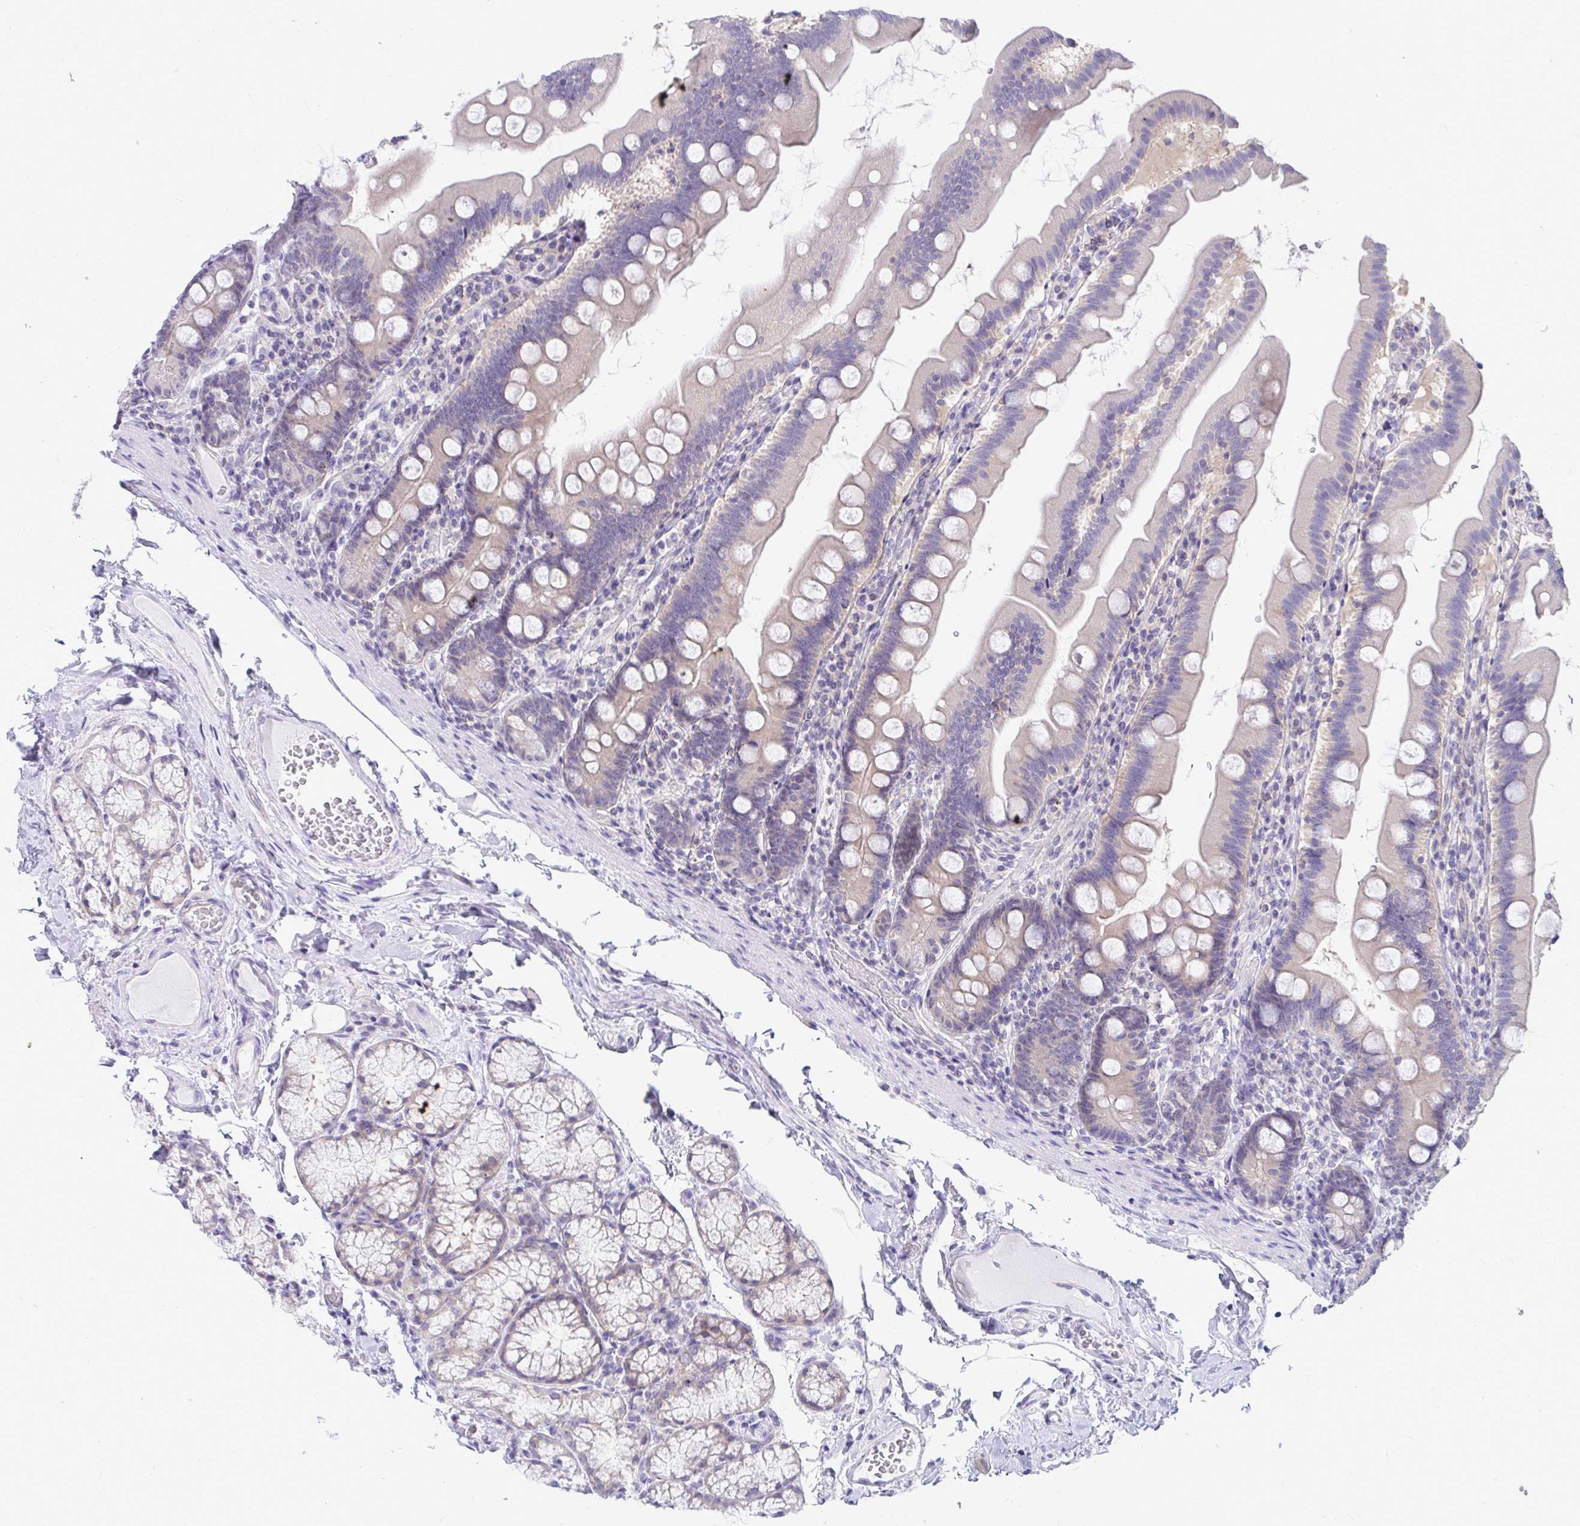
{"staining": {"intensity": "weak", "quantity": "25%-75%", "location": "cytoplasmic/membranous"}, "tissue": "duodenum", "cell_type": "Glandular cells", "image_type": "normal", "snomed": [{"axis": "morphology", "description": "Normal tissue, NOS"}, {"axis": "topography", "description": "Duodenum"}], "caption": "Protein positivity by immunohistochemistry reveals weak cytoplasmic/membranous expression in about 25%-75% of glandular cells in normal duodenum.", "gene": "C19orf81", "patient": {"sex": "female", "age": 67}}